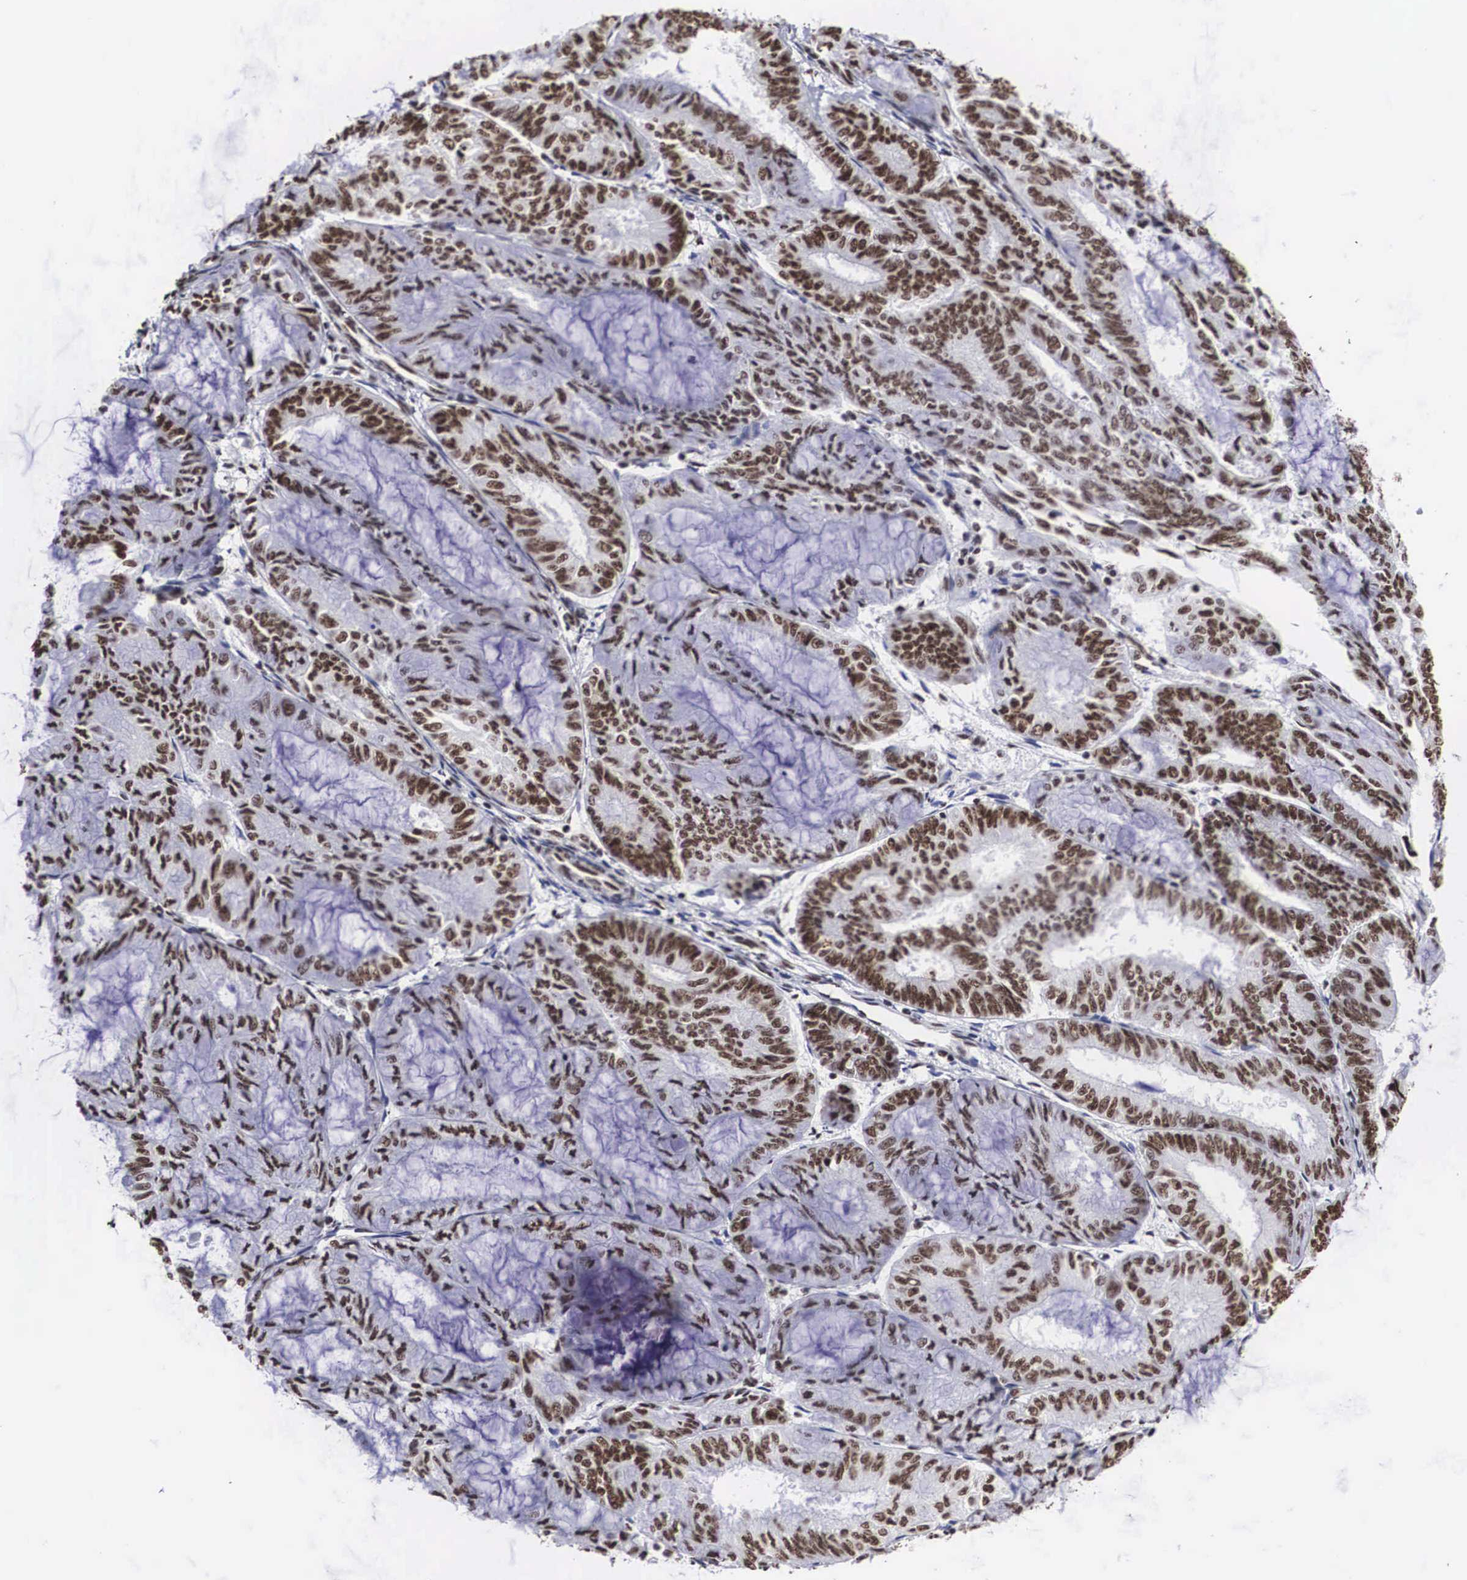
{"staining": {"intensity": "moderate", "quantity": ">75%", "location": "nuclear"}, "tissue": "endometrial cancer", "cell_type": "Tumor cells", "image_type": "cancer", "snomed": [{"axis": "morphology", "description": "Adenocarcinoma, NOS"}, {"axis": "topography", "description": "Endometrium"}], "caption": "Protein expression analysis of human endometrial cancer reveals moderate nuclear expression in approximately >75% of tumor cells.", "gene": "ACIN1", "patient": {"sex": "female", "age": 59}}